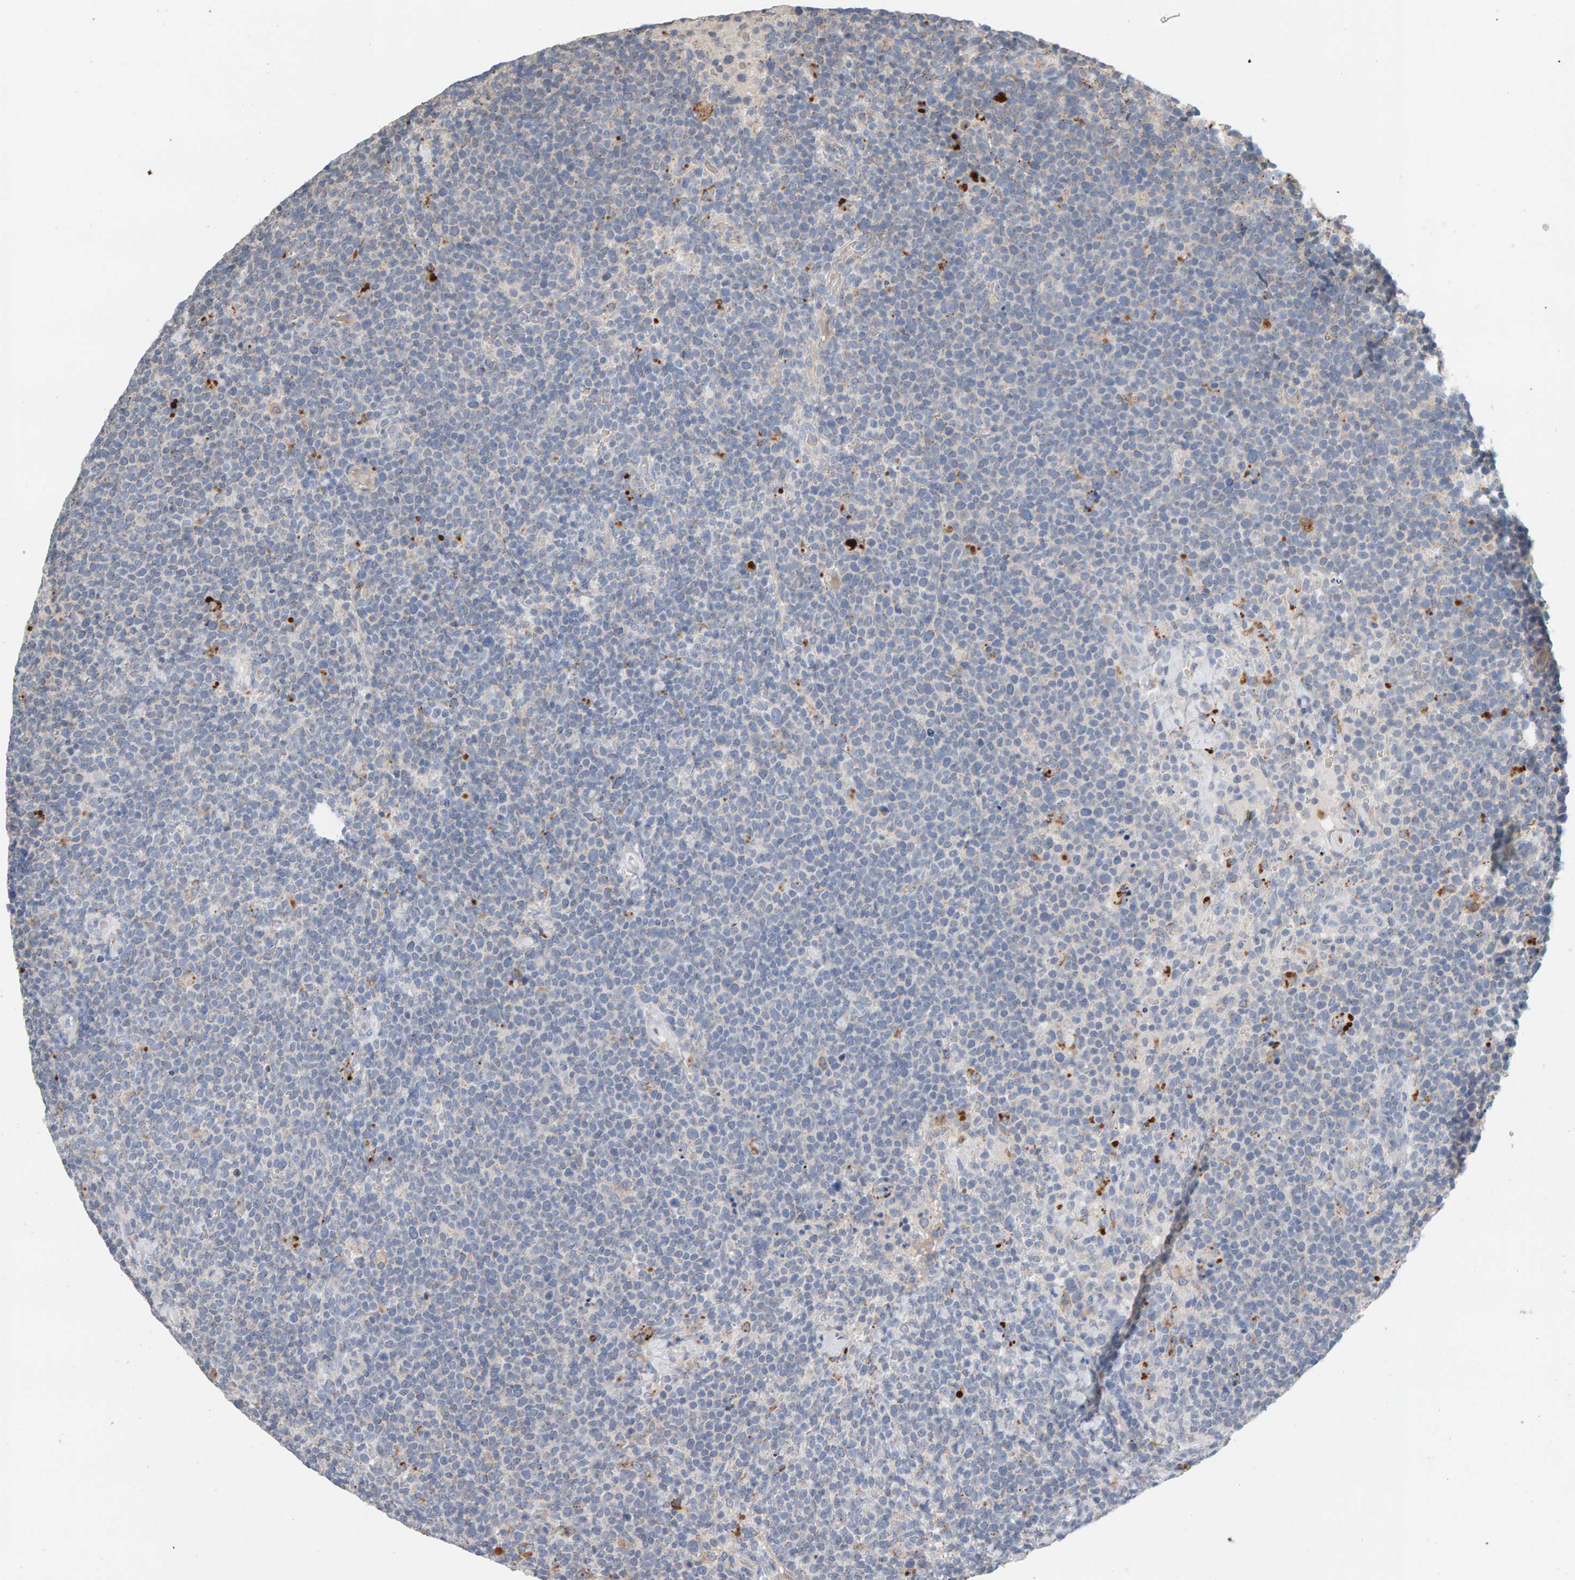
{"staining": {"intensity": "negative", "quantity": "none", "location": "none"}, "tissue": "lymphoma", "cell_type": "Tumor cells", "image_type": "cancer", "snomed": [{"axis": "morphology", "description": "Malignant lymphoma, non-Hodgkin's type, High grade"}, {"axis": "topography", "description": "Lymph node"}], "caption": "Histopathology image shows no protein staining in tumor cells of lymphoma tissue. Nuclei are stained in blue.", "gene": "IPPK", "patient": {"sex": "male", "age": 61}}